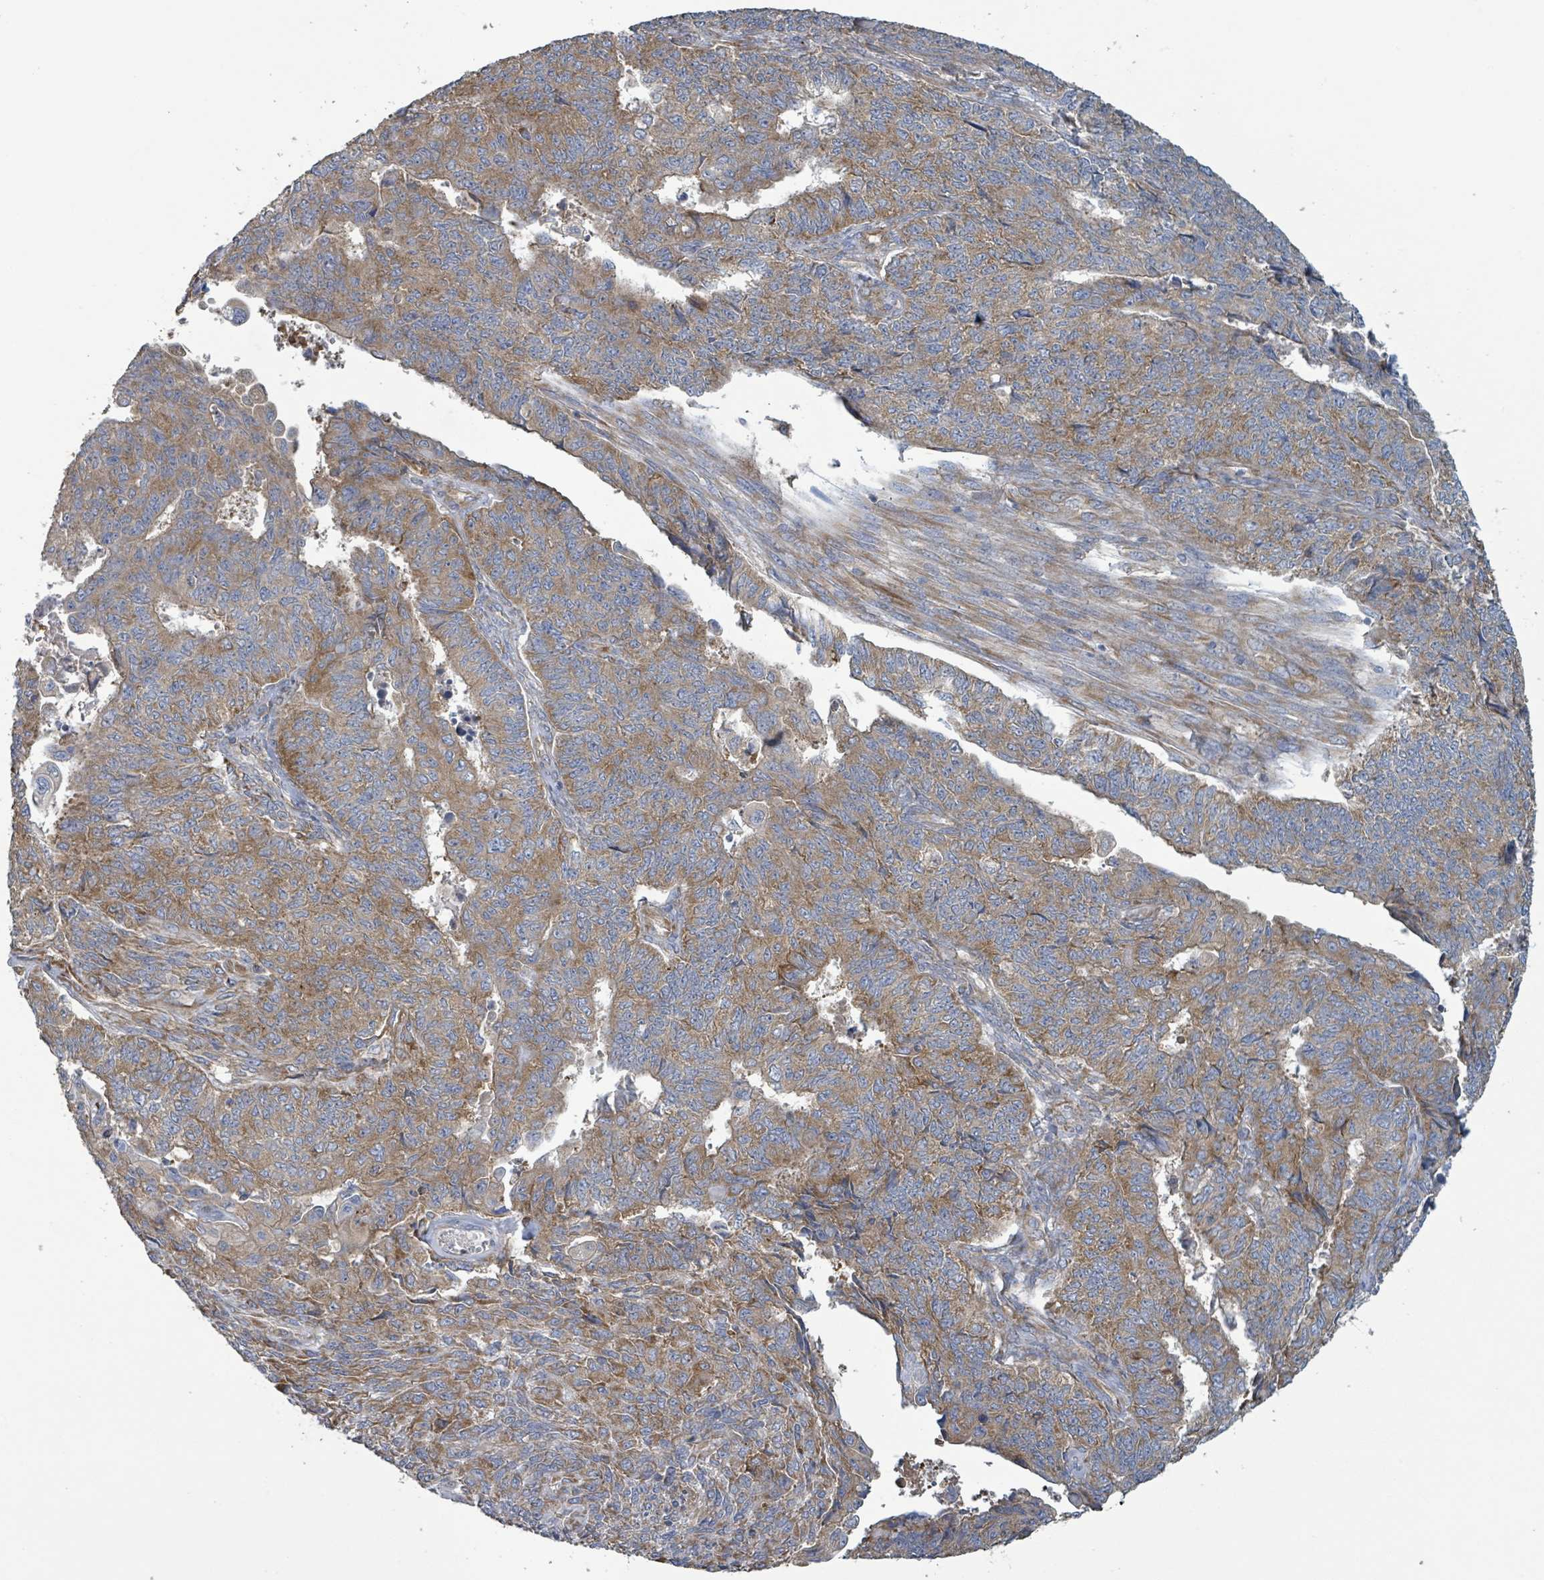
{"staining": {"intensity": "moderate", "quantity": ">75%", "location": "cytoplasmic/membranous"}, "tissue": "endometrial cancer", "cell_type": "Tumor cells", "image_type": "cancer", "snomed": [{"axis": "morphology", "description": "Adenocarcinoma, NOS"}, {"axis": "topography", "description": "Endometrium"}], "caption": "Approximately >75% of tumor cells in adenocarcinoma (endometrial) show moderate cytoplasmic/membranous protein staining as visualized by brown immunohistochemical staining.", "gene": "RPL32", "patient": {"sex": "female", "age": 32}}